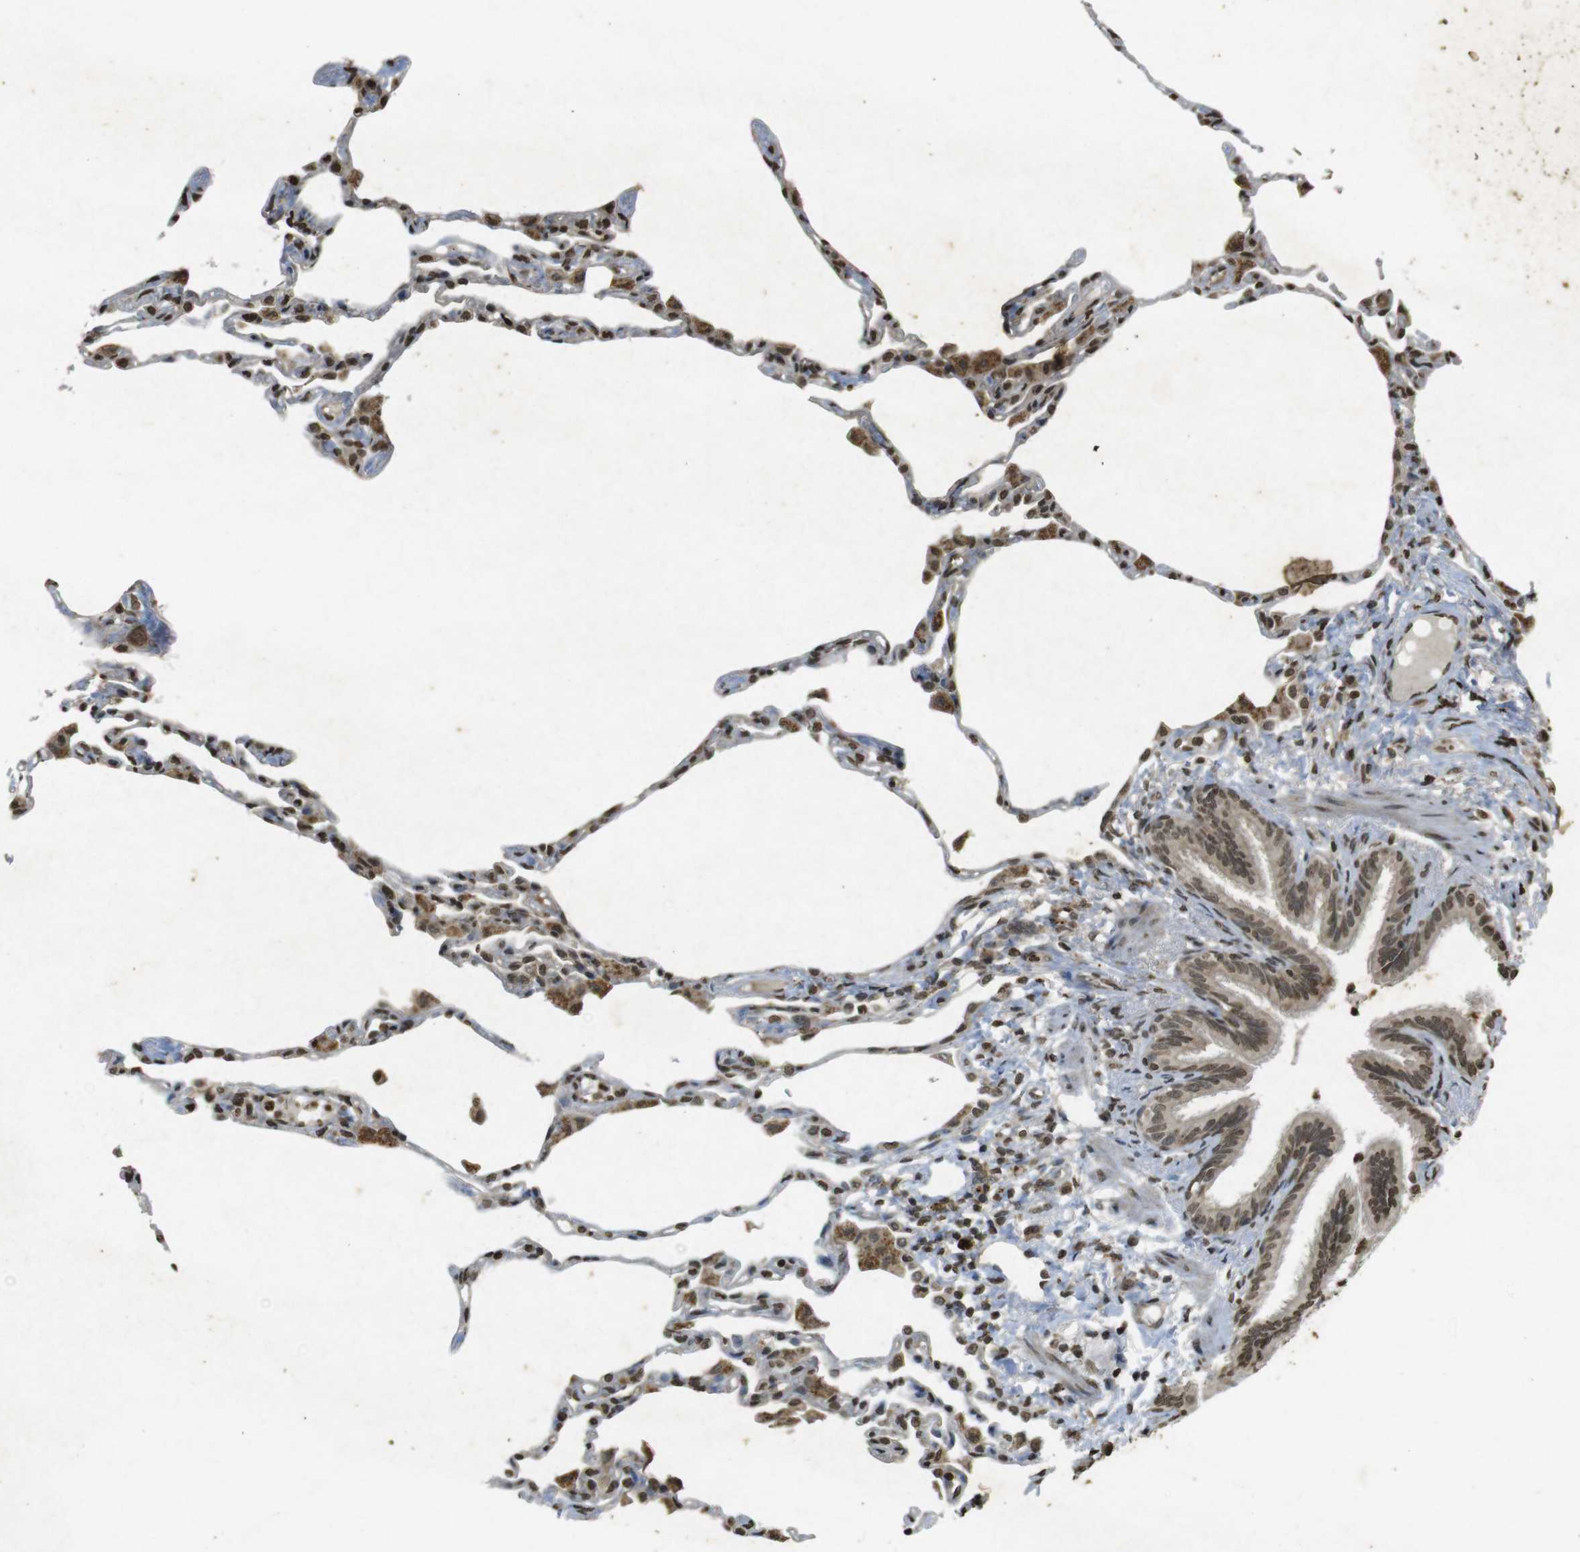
{"staining": {"intensity": "moderate", "quantity": ">75%", "location": "nuclear"}, "tissue": "lung", "cell_type": "Alveolar cells", "image_type": "normal", "snomed": [{"axis": "morphology", "description": "Normal tissue, NOS"}, {"axis": "topography", "description": "Lung"}], "caption": "About >75% of alveolar cells in normal lung demonstrate moderate nuclear protein positivity as visualized by brown immunohistochemical staining.", "gene": "ORC4", "patient": {"sex": "female", "age": 49}}